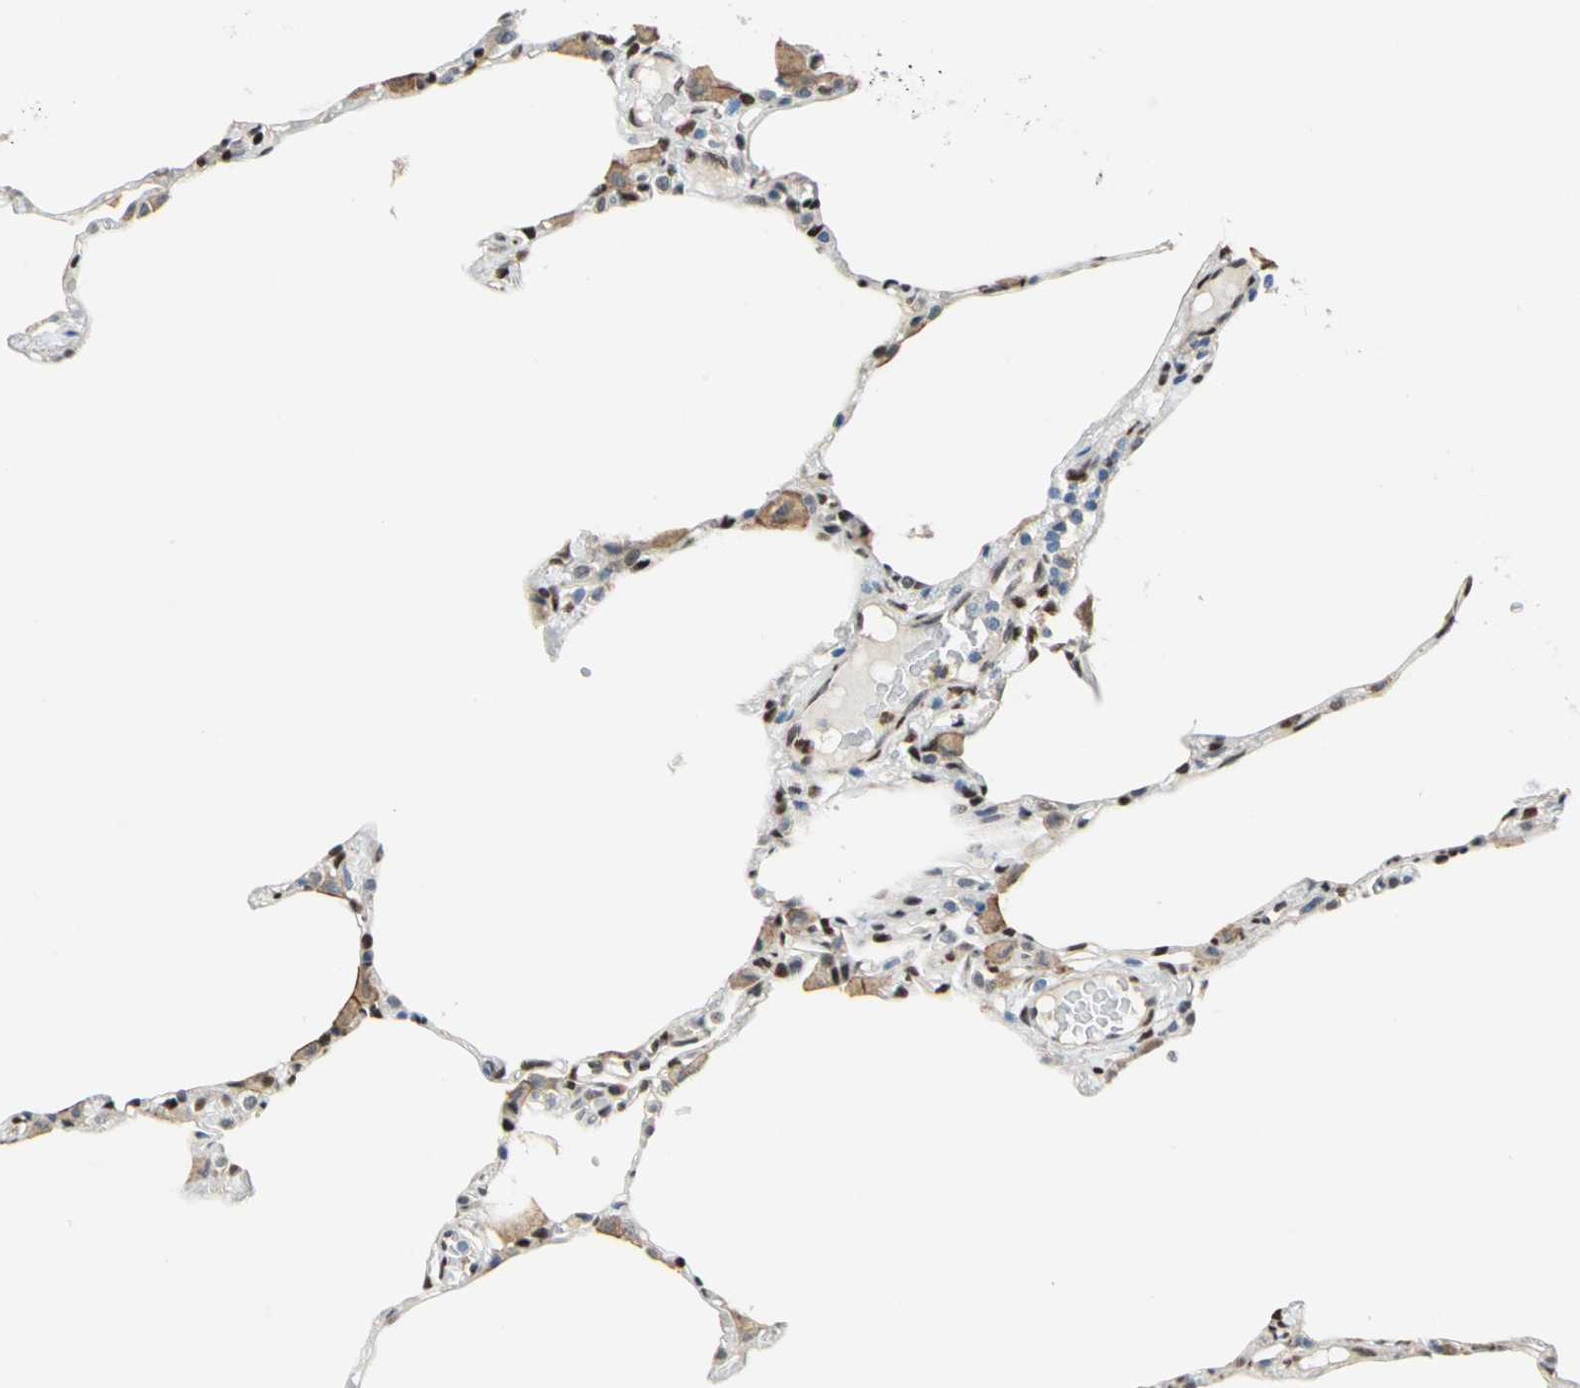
{"staining": {"intensity": "strong", "quantity": ">75%", "location": "nuclear"}, "tissue": "lung", "cell_type": "Alveolar cells", "image_type": "normal", "snomed": [{"axis": "morphology", "description": "Normal tissue, NOS"}, {"axis": "topography", "description": "Lung"}], "caption": "An IHC histopathology image of unremarkable tissue is shown. Protein staining in brown labels strong nuclear positivity in lung within alveolar cells.", "gene": "RBFOX2", "patient": {"sex": "female", "age": 49}}